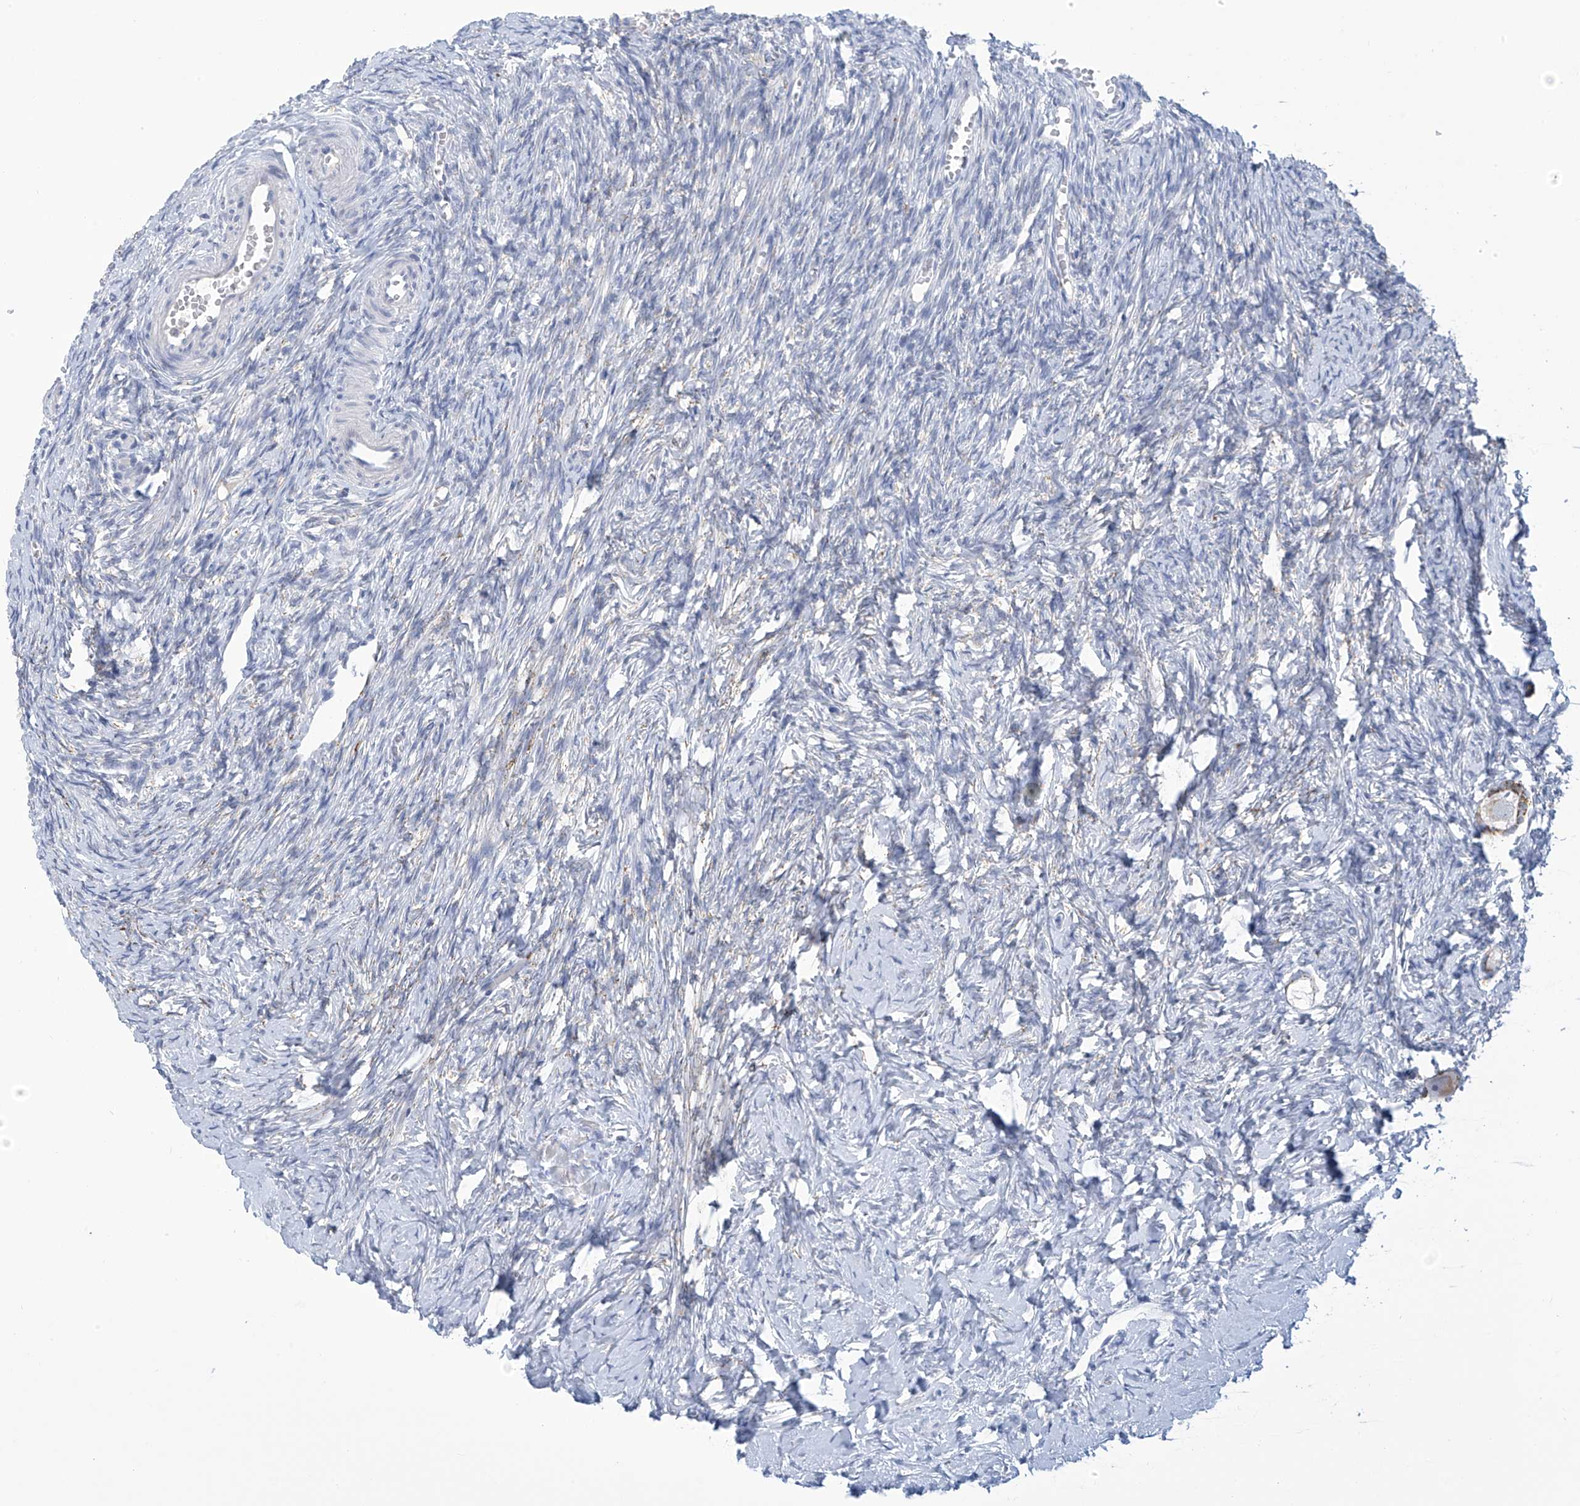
{"staining": {"intensity": "weak", "quantity": ">75%", "location": "cytoplasmic/membranous"}, "tissue": "ovary", "cell_type": "Follicle cells", "image_type": "normal", "snomed": [{"axis": "morphology", "description": "Normal tissue, NOS"}, {"axis": "topography", "description": "Ovary"}], "caption": "Ovary stained with DAB (3,3'-diaminobenzidine) IHC exhibits low levels of weak cytoplasmic/membranous expression in about >75% of follicle cells. Nuclei are stained in blue.", "gene": "IBA57", "patient": {"sex": "female", "age": 27}}